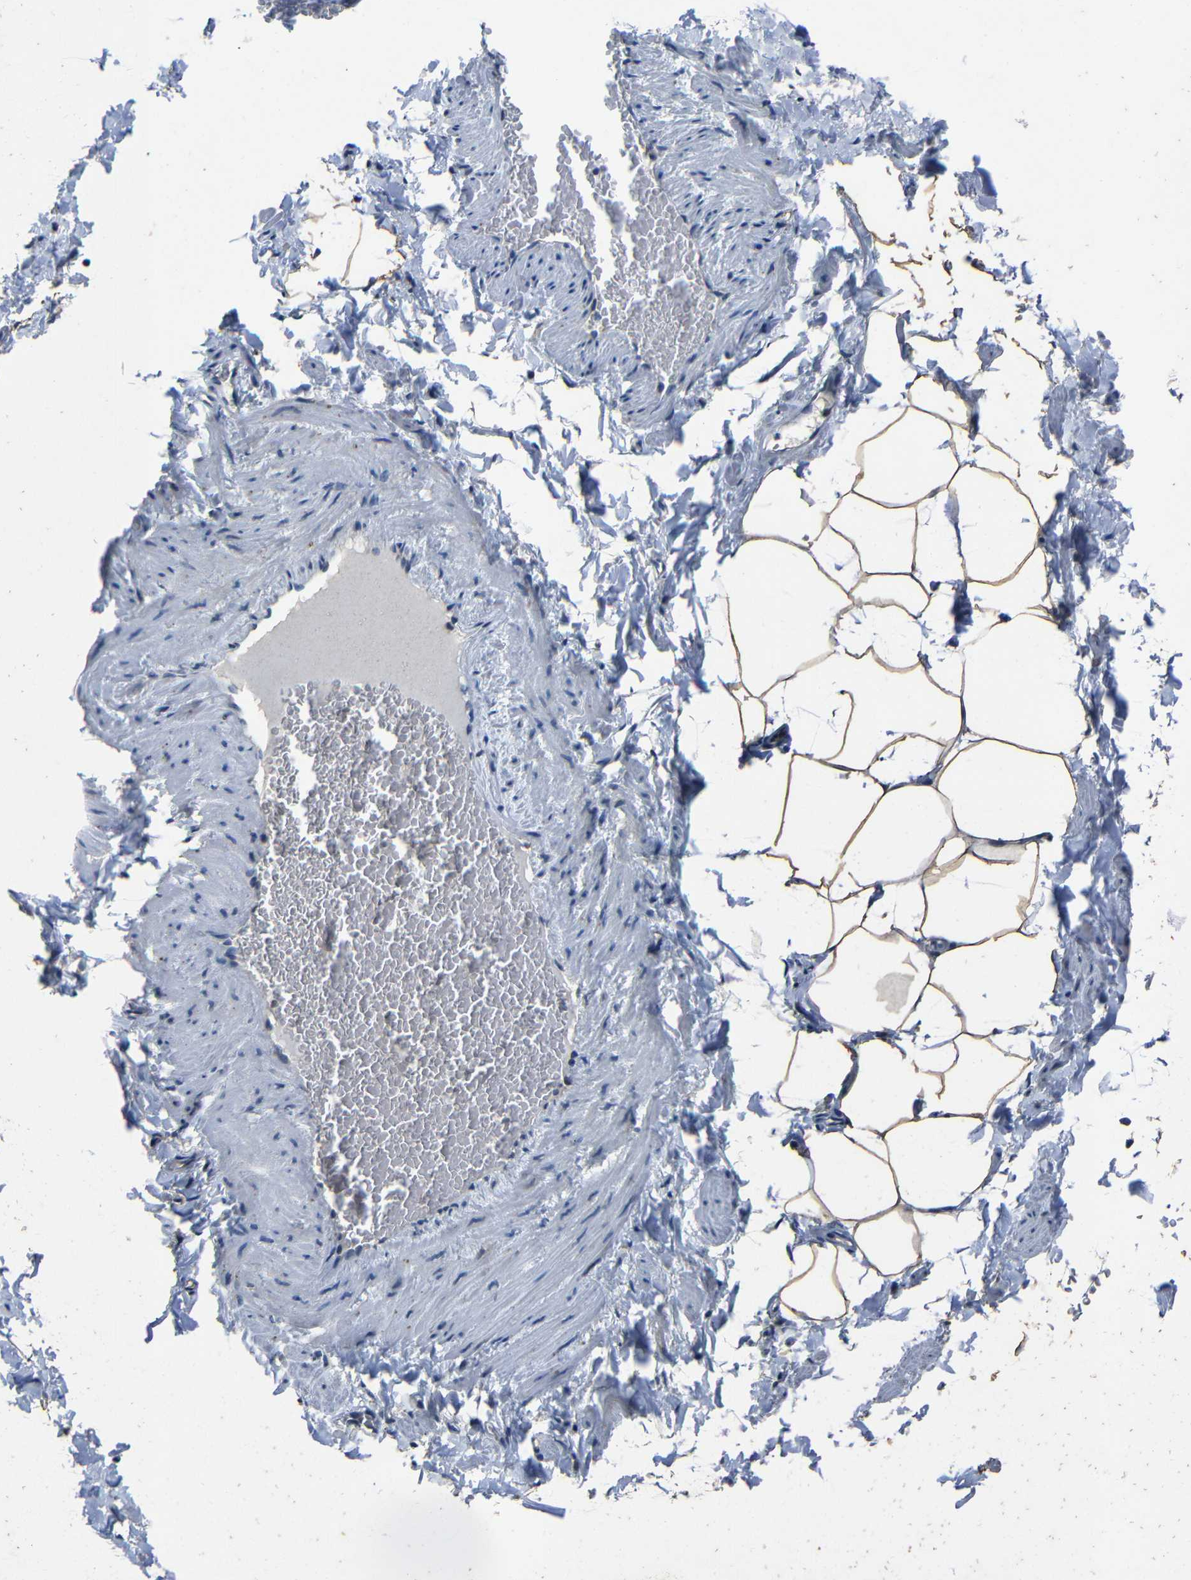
{"staining": {"intensity": "moderate", "quantity": "25%-75%", "location": "cytoplasmic/membranous"}, "tissue": "adipose tissue", "cell_type": "Adipocytes", "image_type": "normal", "snomed": [{"axis": "morphology", "description": "Normal tissue, NOS"}, {"axis": "topography", "description": "Vascular tissue"}], "caption": "A high-resolution image shows immunohistochemistry (IHC) staining of normal adipose tissue, which shows moderate cytoplasmic/membranous expression in approximately 25%-75% of adipocytes.", "gene": "C6orf89", "patient": {"sex": "male", "age": 41}}